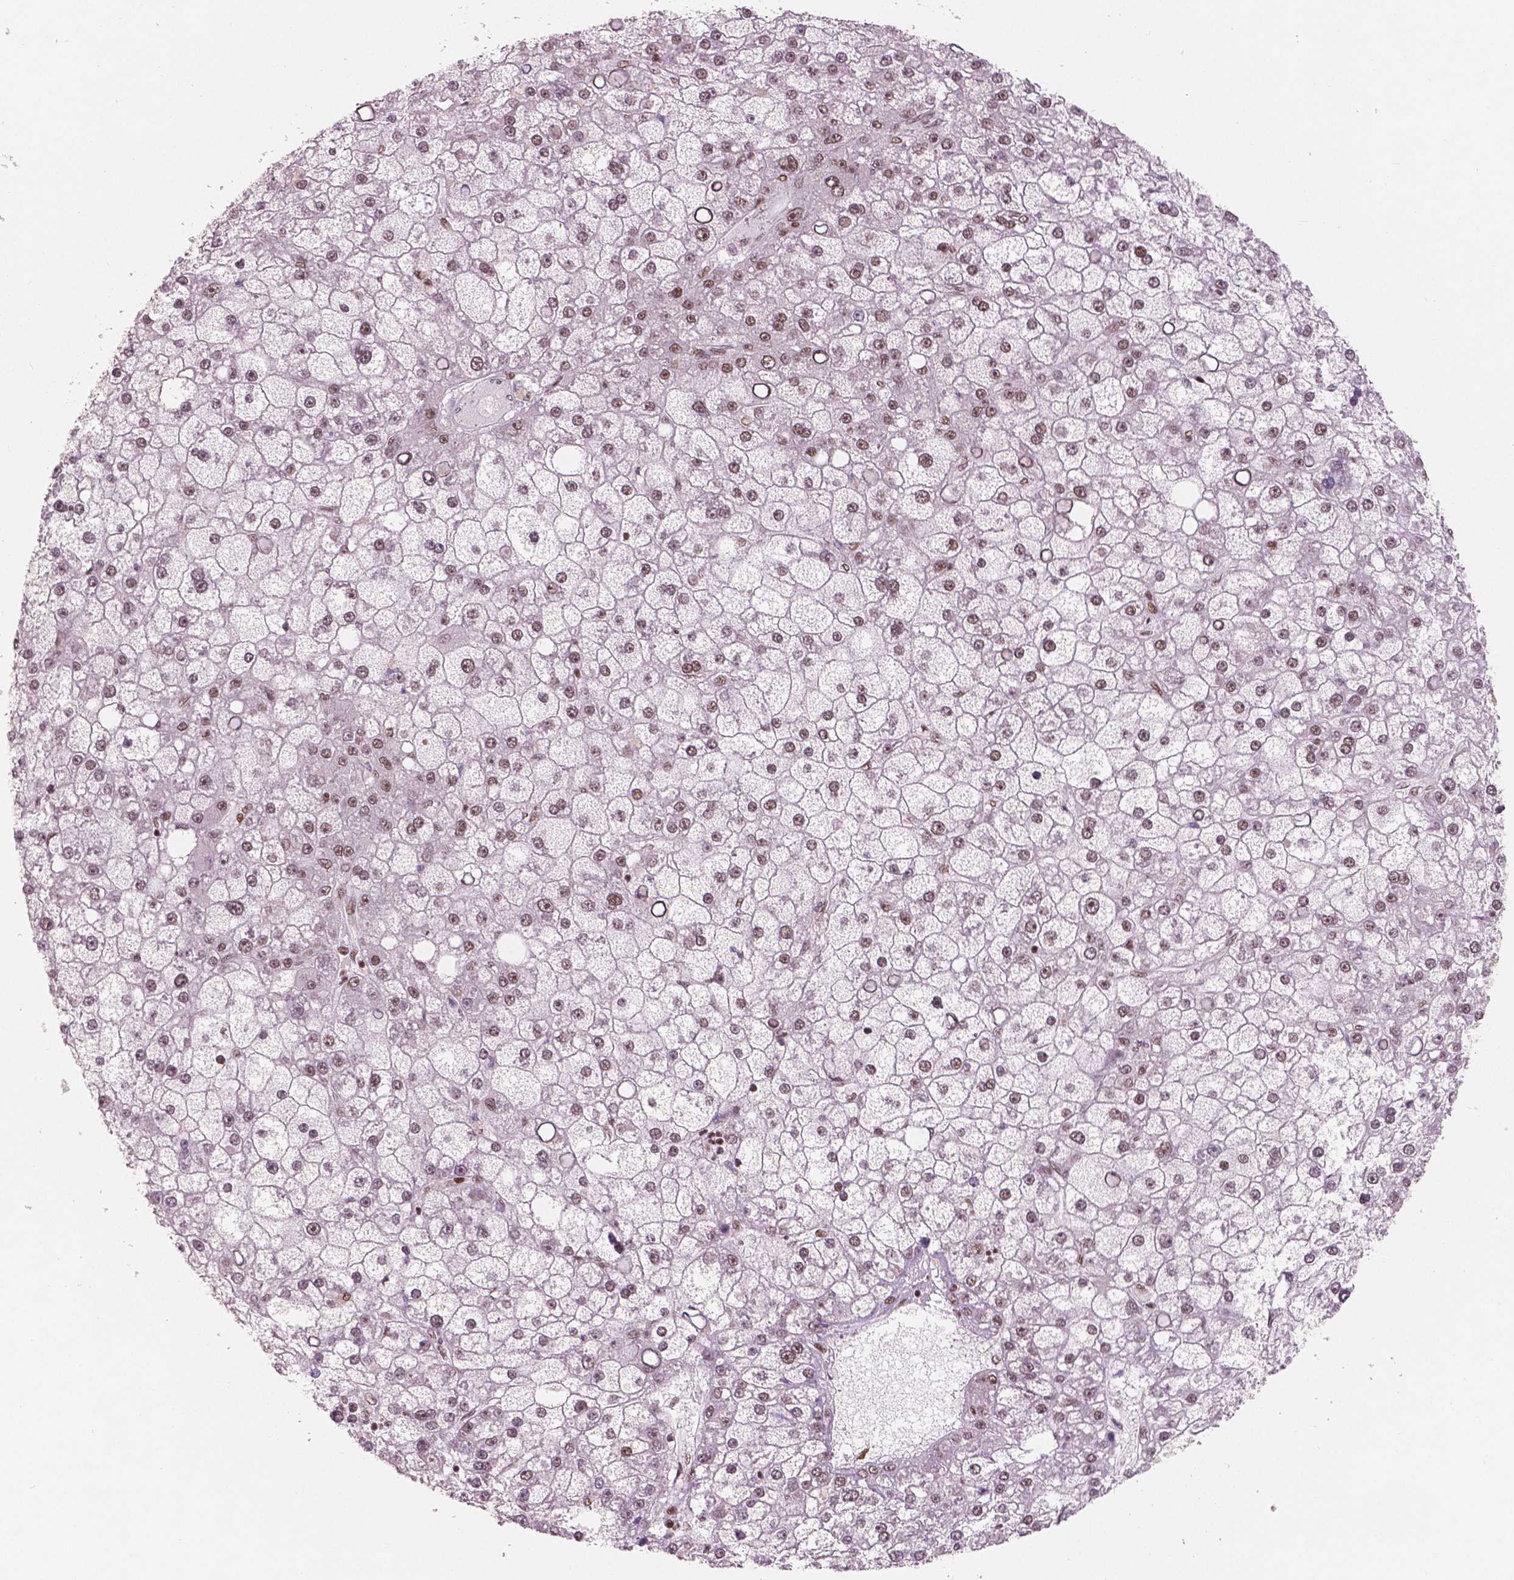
{"staining": {"intensity": "moderate", "quantity": "25%-75%", "location": "nuclear"}, "tissue": "liver cancer", "cell_type": "Tumor cells", "image_type": "cancer", "snomed": [{"axis": "morphology", "description": "Carcinoma, Hepatocellular, NOS"}, {"axis": "topography", "description": "Liver"}], "caption": "DAB immunohistochemical staining of human liver hepatocellular carcinoma reveals moderate nuclear protein staining in approximately 25%-75% of tumor cells. (IHC, brightfield microscopy, high magnification).", "gene": "BRD4", "patient": {"sex": "male", "age": 67}}